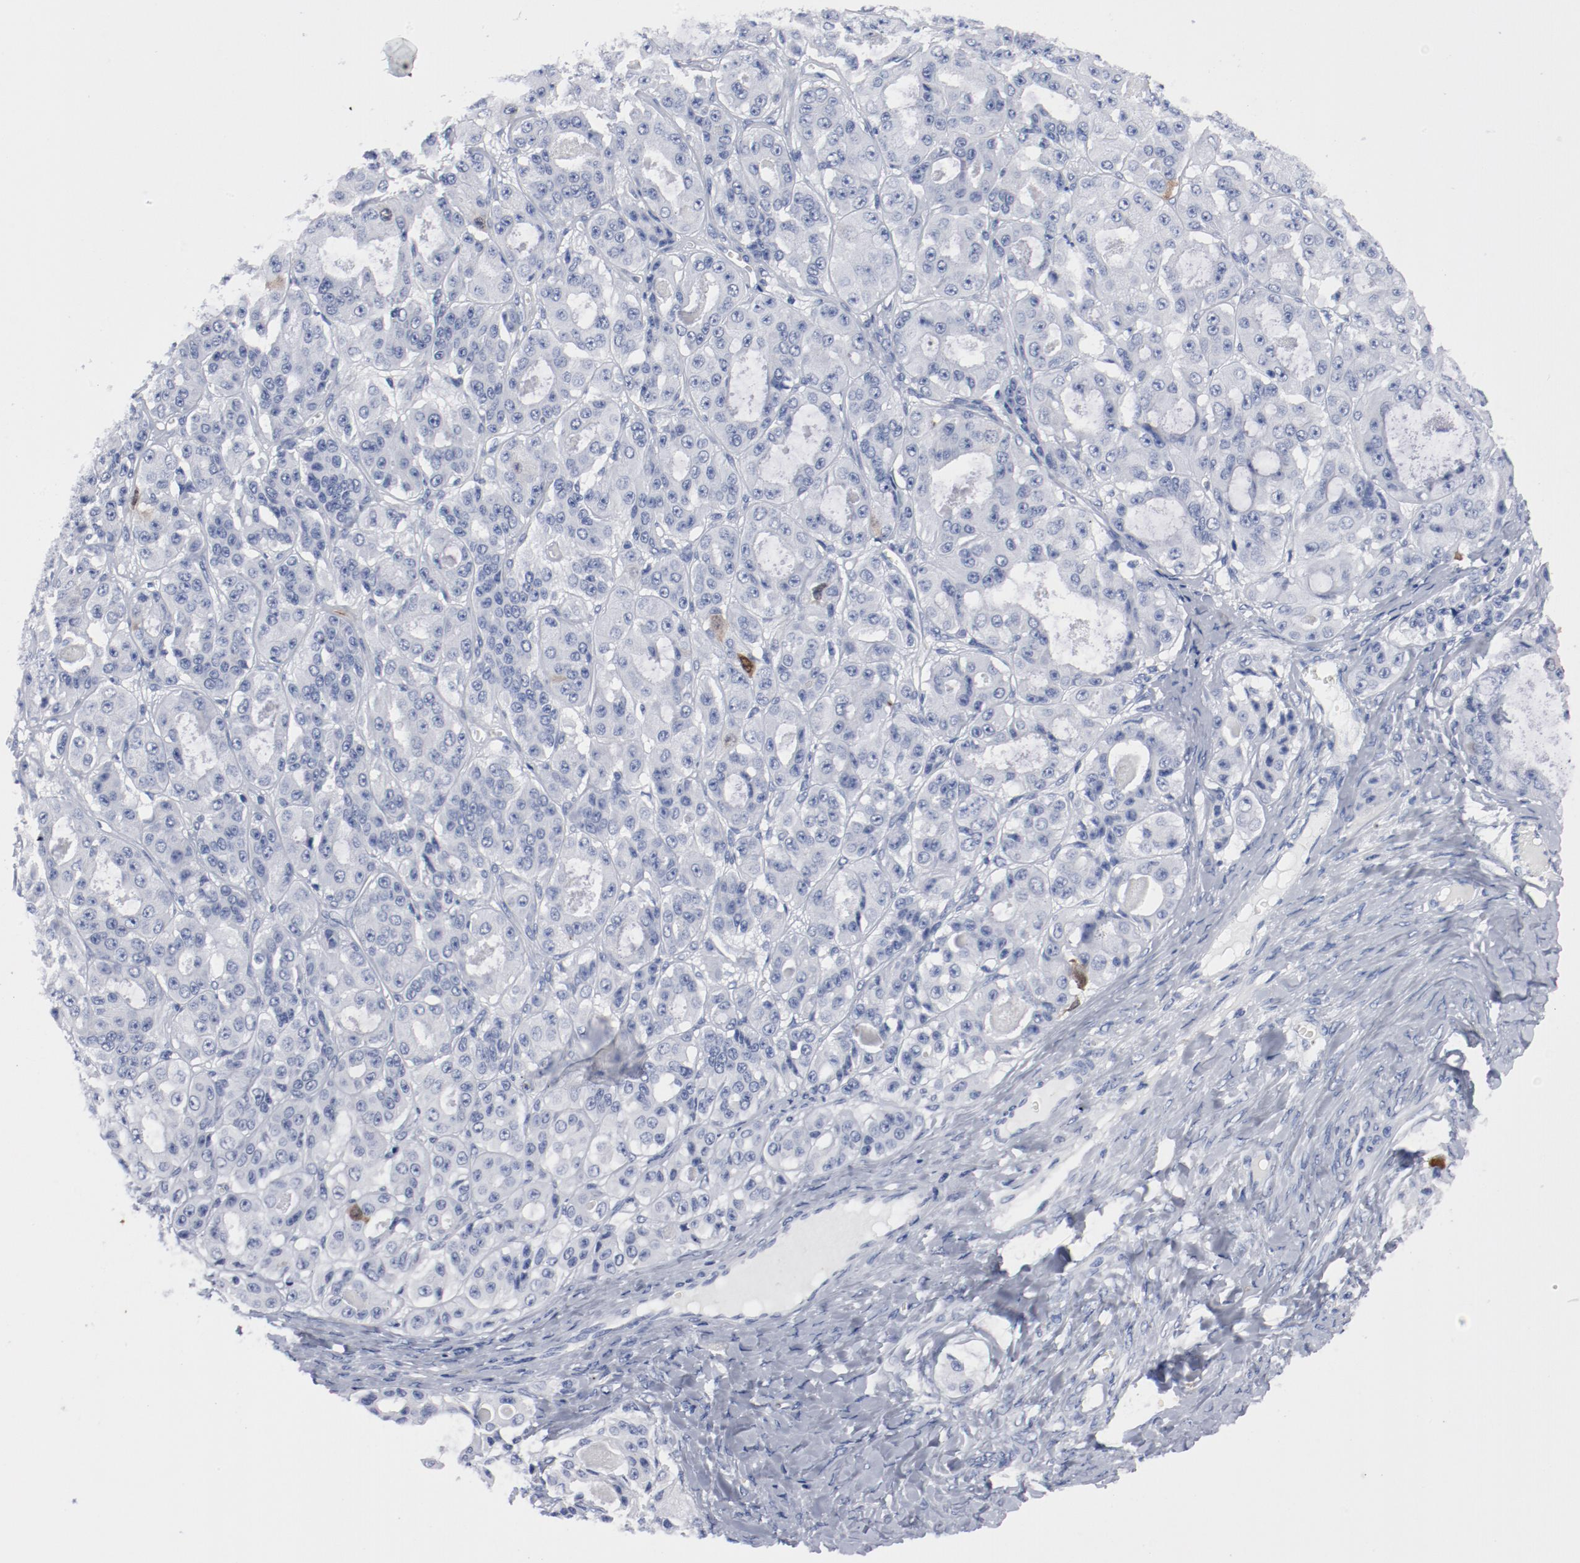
{"staining": {"intensity": "strong", "quantity": "<25%", "location": "cytoplasmic/membranous,nuclear"}, "tissue": "ovarian cancer", "cell_type": "Tumor cells", "image_type": "cancer", "snomed": [{"axis": "morphology", "description": "Carcinoma, endometroid"}, {"axis": "topography", "description": "Ovary"}], "caption": "The immunohistochemical stain highlights strong cytoplasmic/membranous and nuclear positivity in tumor cells of ovarian cancer (endometroid carcinoma) tissue.", "gene": "CDC20", "patient": {"sex": "female", "age": 61}}